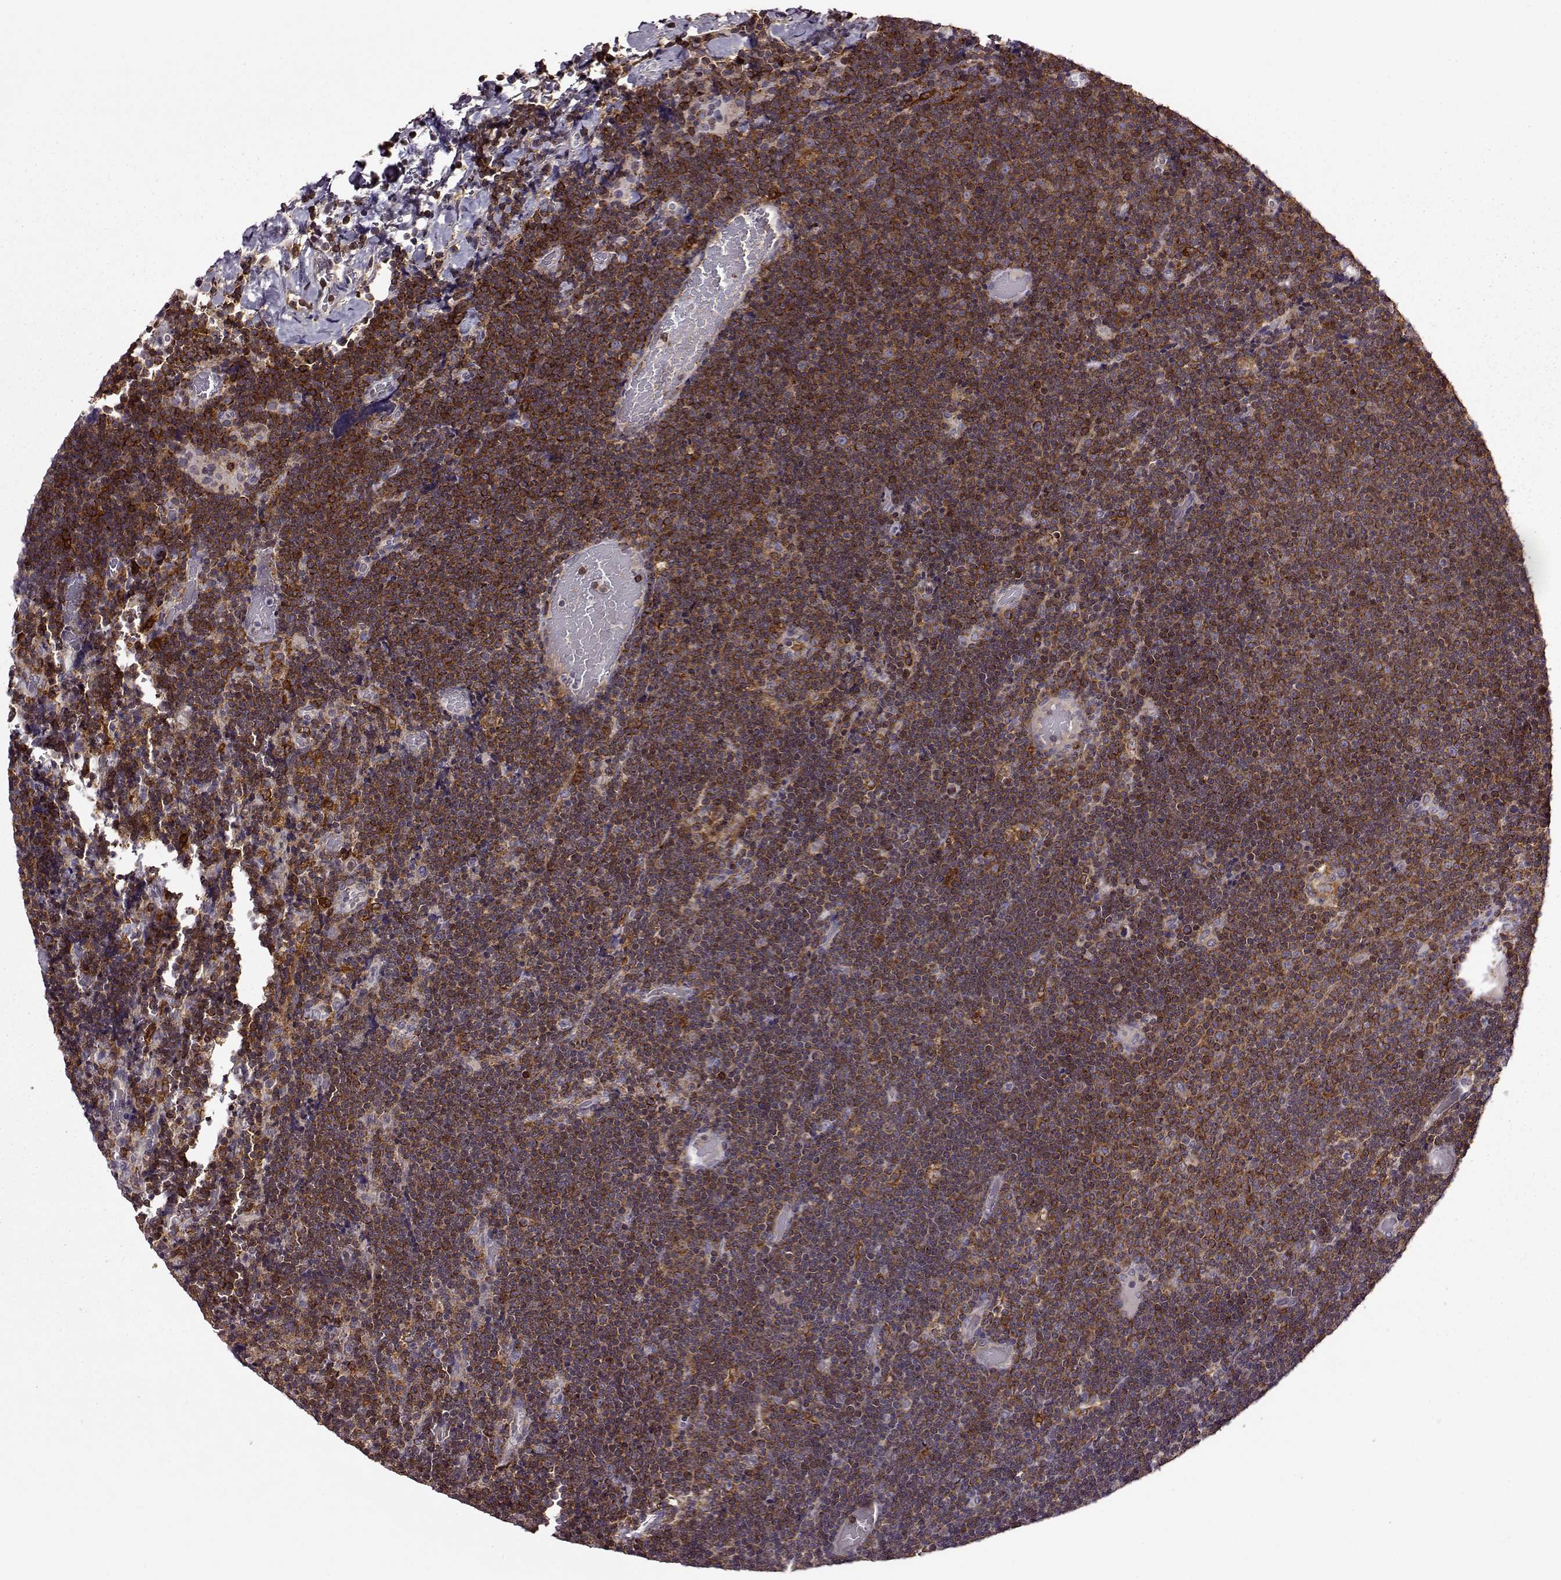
{"staining": {"intensity": "strong", "quantity": ">75%", "location": "cytoplasmic/membranous"}, "tissue": "lymphoma", "cell_type": "Tumor cells", "image_type": "cancer", "snomed": [{"axis": "morphology", "description": "Malignant lymphoma, non-Hodgkin's type, Low grade"}, {"axis": "topography", "description": "Brain"}], "caption": "This is a histology image of immunohistochemistry (IHC) staining of low-grade malignant lymphoma, non-Hodgkin's type, which shows strong staining in the cytoplasmic/membranous of tumor cells.", "gene": "MTSS1", "patient": {"sex": "female", "age": 66}}